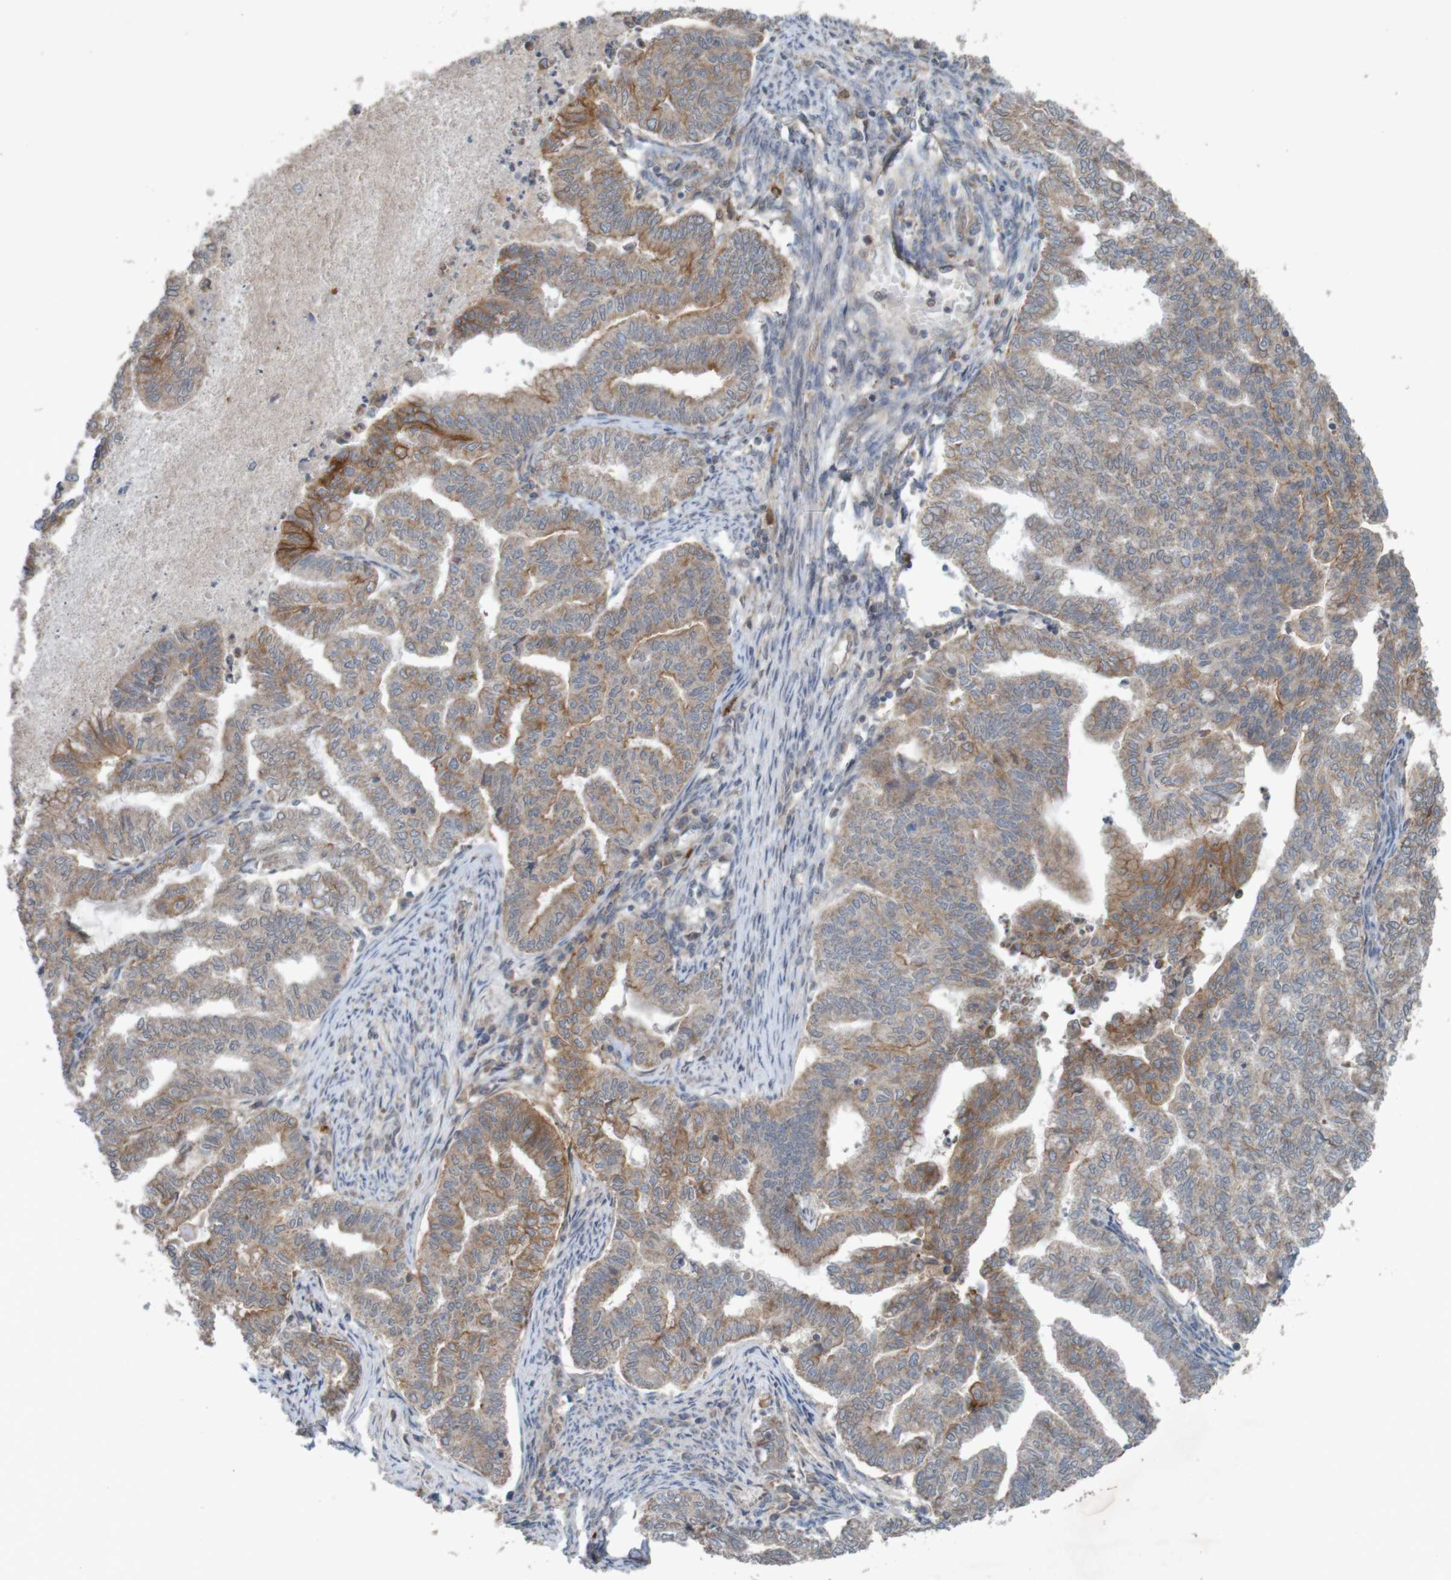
{"staining": {"intensity": "moderate", "quantity": ">75%", "location": "cytoplasmic/membranous"}, "tissue": "endometrial cancer", "cell_type": "Tumor cells", "image_type": "cancer", "snomed": [{"axis": "morphology", "description": "Adenocarcinoma, NOS"}, {"axis": "topography", "description": "Endometrium"}], "caption": "Human endometrial cancer stained for a protein (brown) reveals moderate cytoplasmic/membranous positive positivity in about >75% of tumor cells.", "gene": "B3GAT2", "patient": {"sex": "female", "age": 79}}